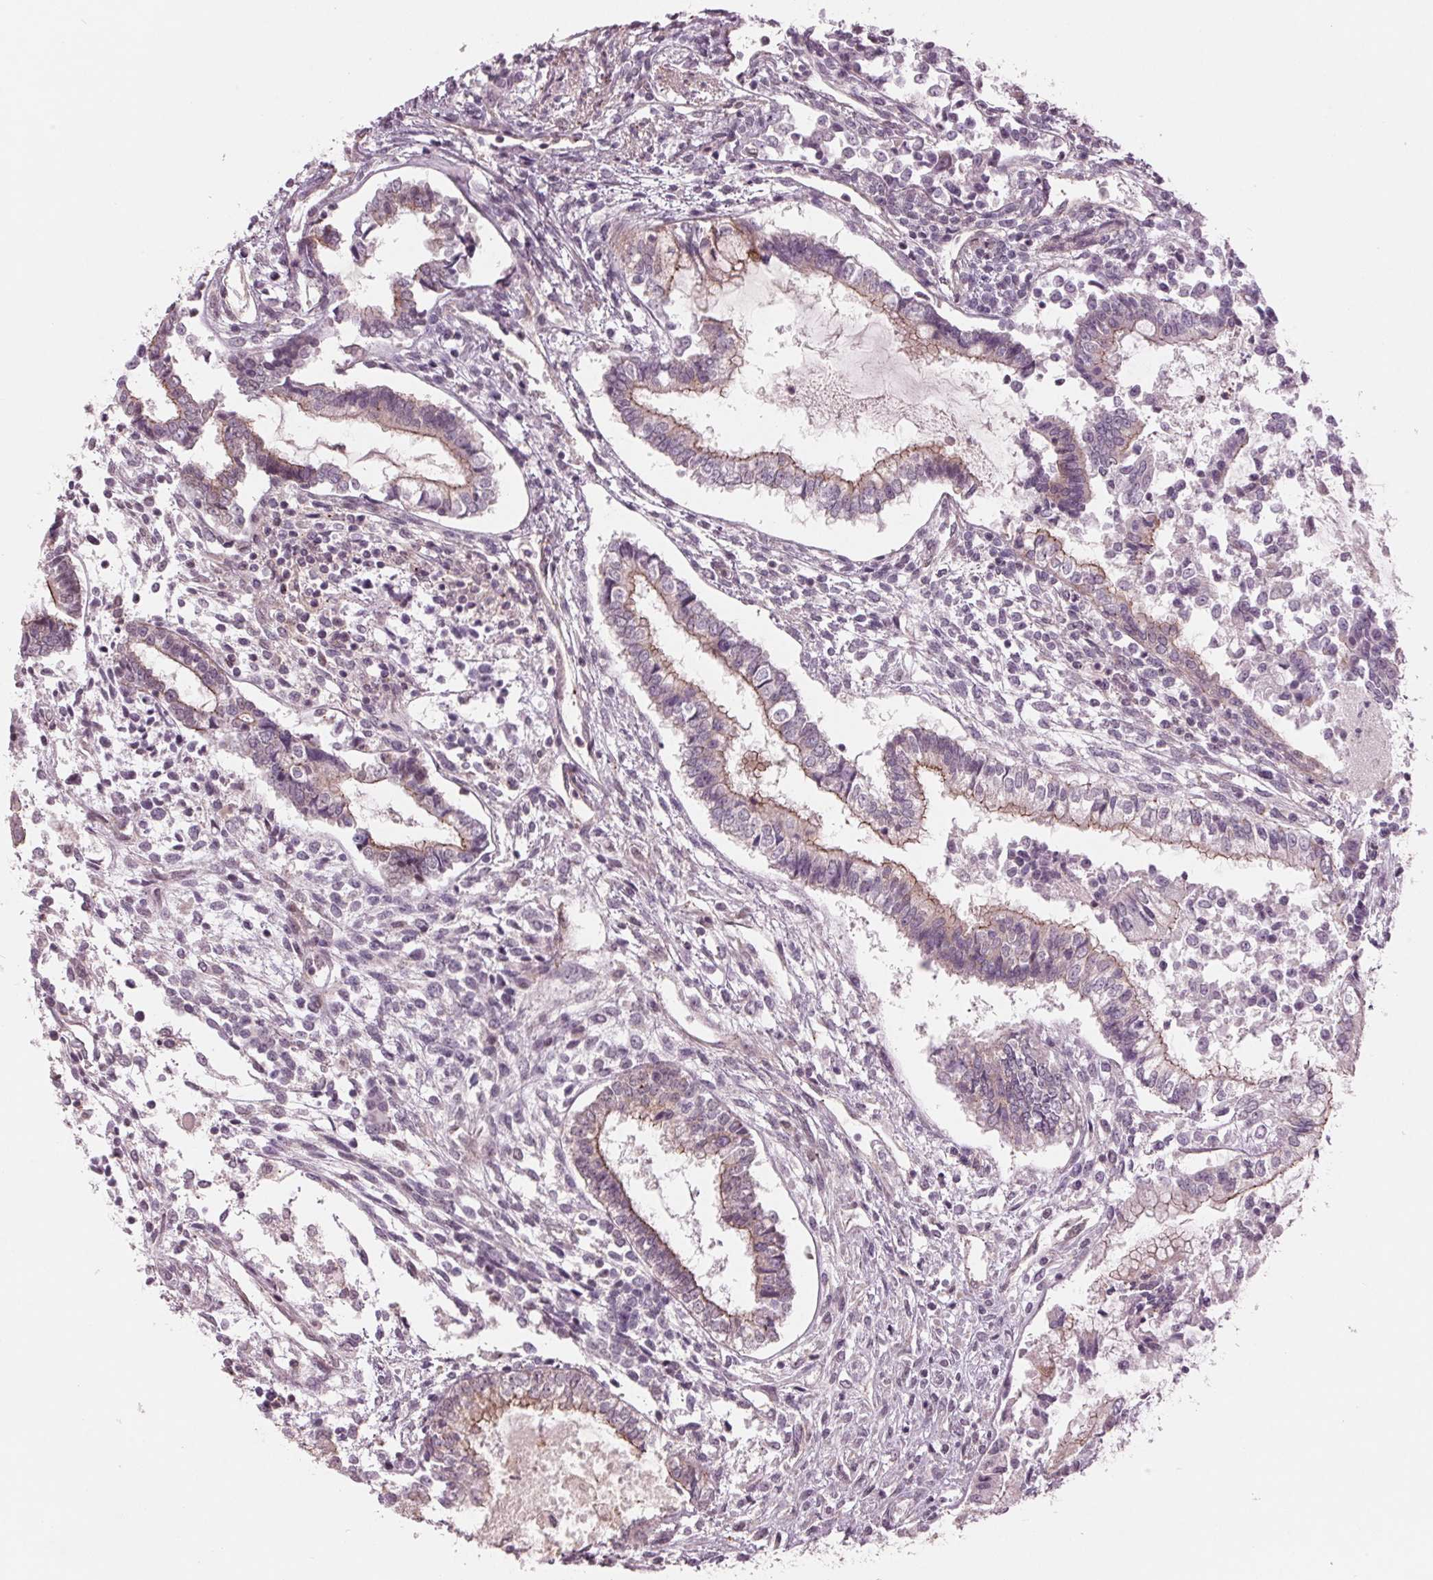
{"staining": {"intensity": "moderate", "quantity": "<25%", "location": "cytoplasmic/membranous"}, "tissue": "testis cancer", "cell_type": "Tumor cells", "image_type": "cancer", "snomed": [{"axis": "morphology", "description": "Carcinoma, Embryonal, NOS"}, {"axis": "topography", "description": "Testis"}], "caption": "The immunohistochemical stain labels moderate cytoplasmic/membranous staining in tumor cells of testis cancer (embryonal carcinoma) tissue.", "gene": "TXNIP", "patient": {"sex": "male", "age": 37}}